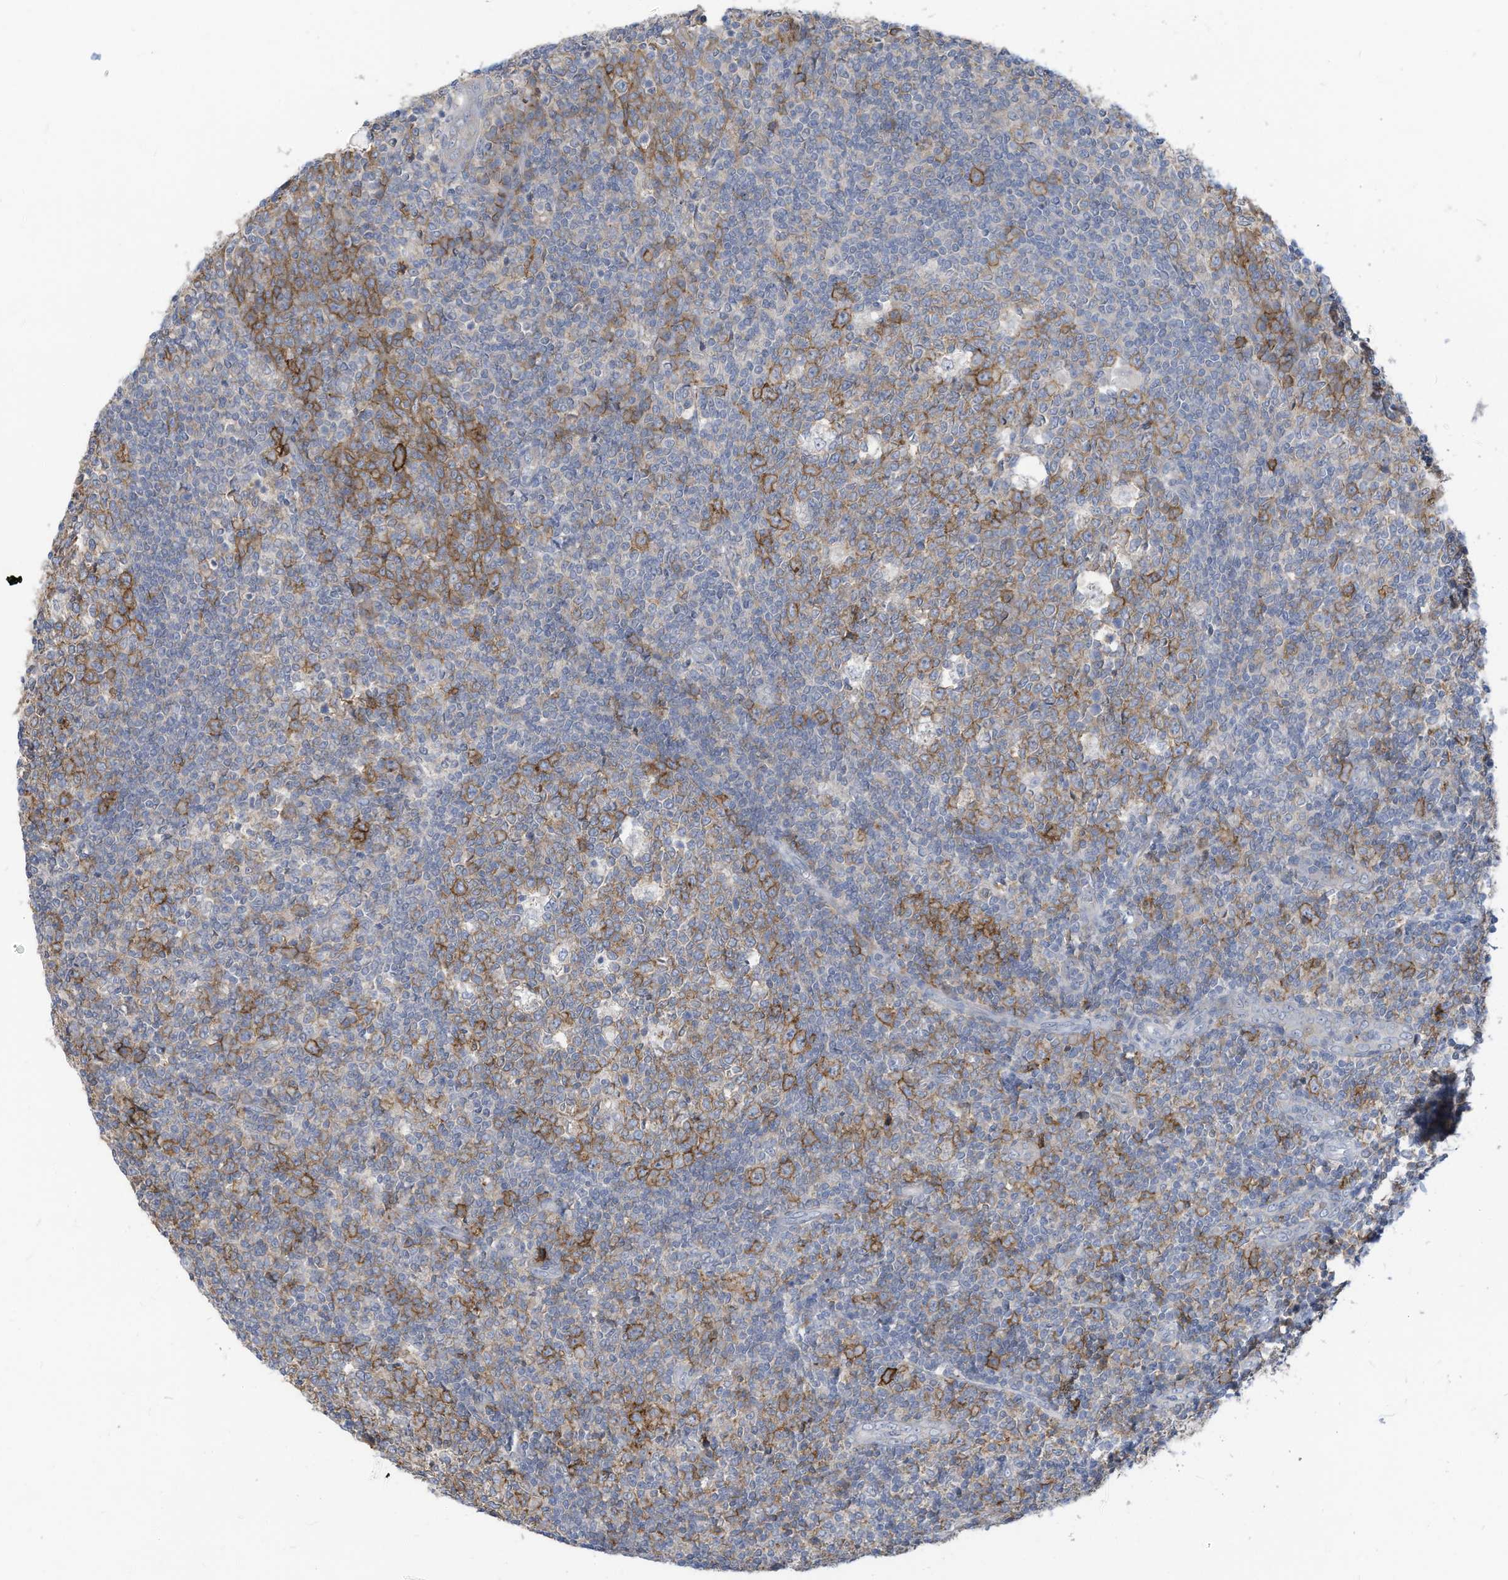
{"staining": {"intensity": "moderate", "quantity": "25%-75%", "location": "cytoplasmic/membranous"}, "tissue": "tonsil", "cell_type": "Germinal center cells", "image_type": "normal", "snomed": [{"axis": "morphology", "description": "Normal tissue, NOS"}, {"axis": "topography", "description": "Tonsil"}], "caption": "This is a photomicrograph of immunohistochemistry staining of unremarkable tonsil, which shows moderate positivity in the cytoplasmic/membranous of germinal center cells.", "gene": "SLC1A5", "patient": {"sex": "female", "age": 19}}